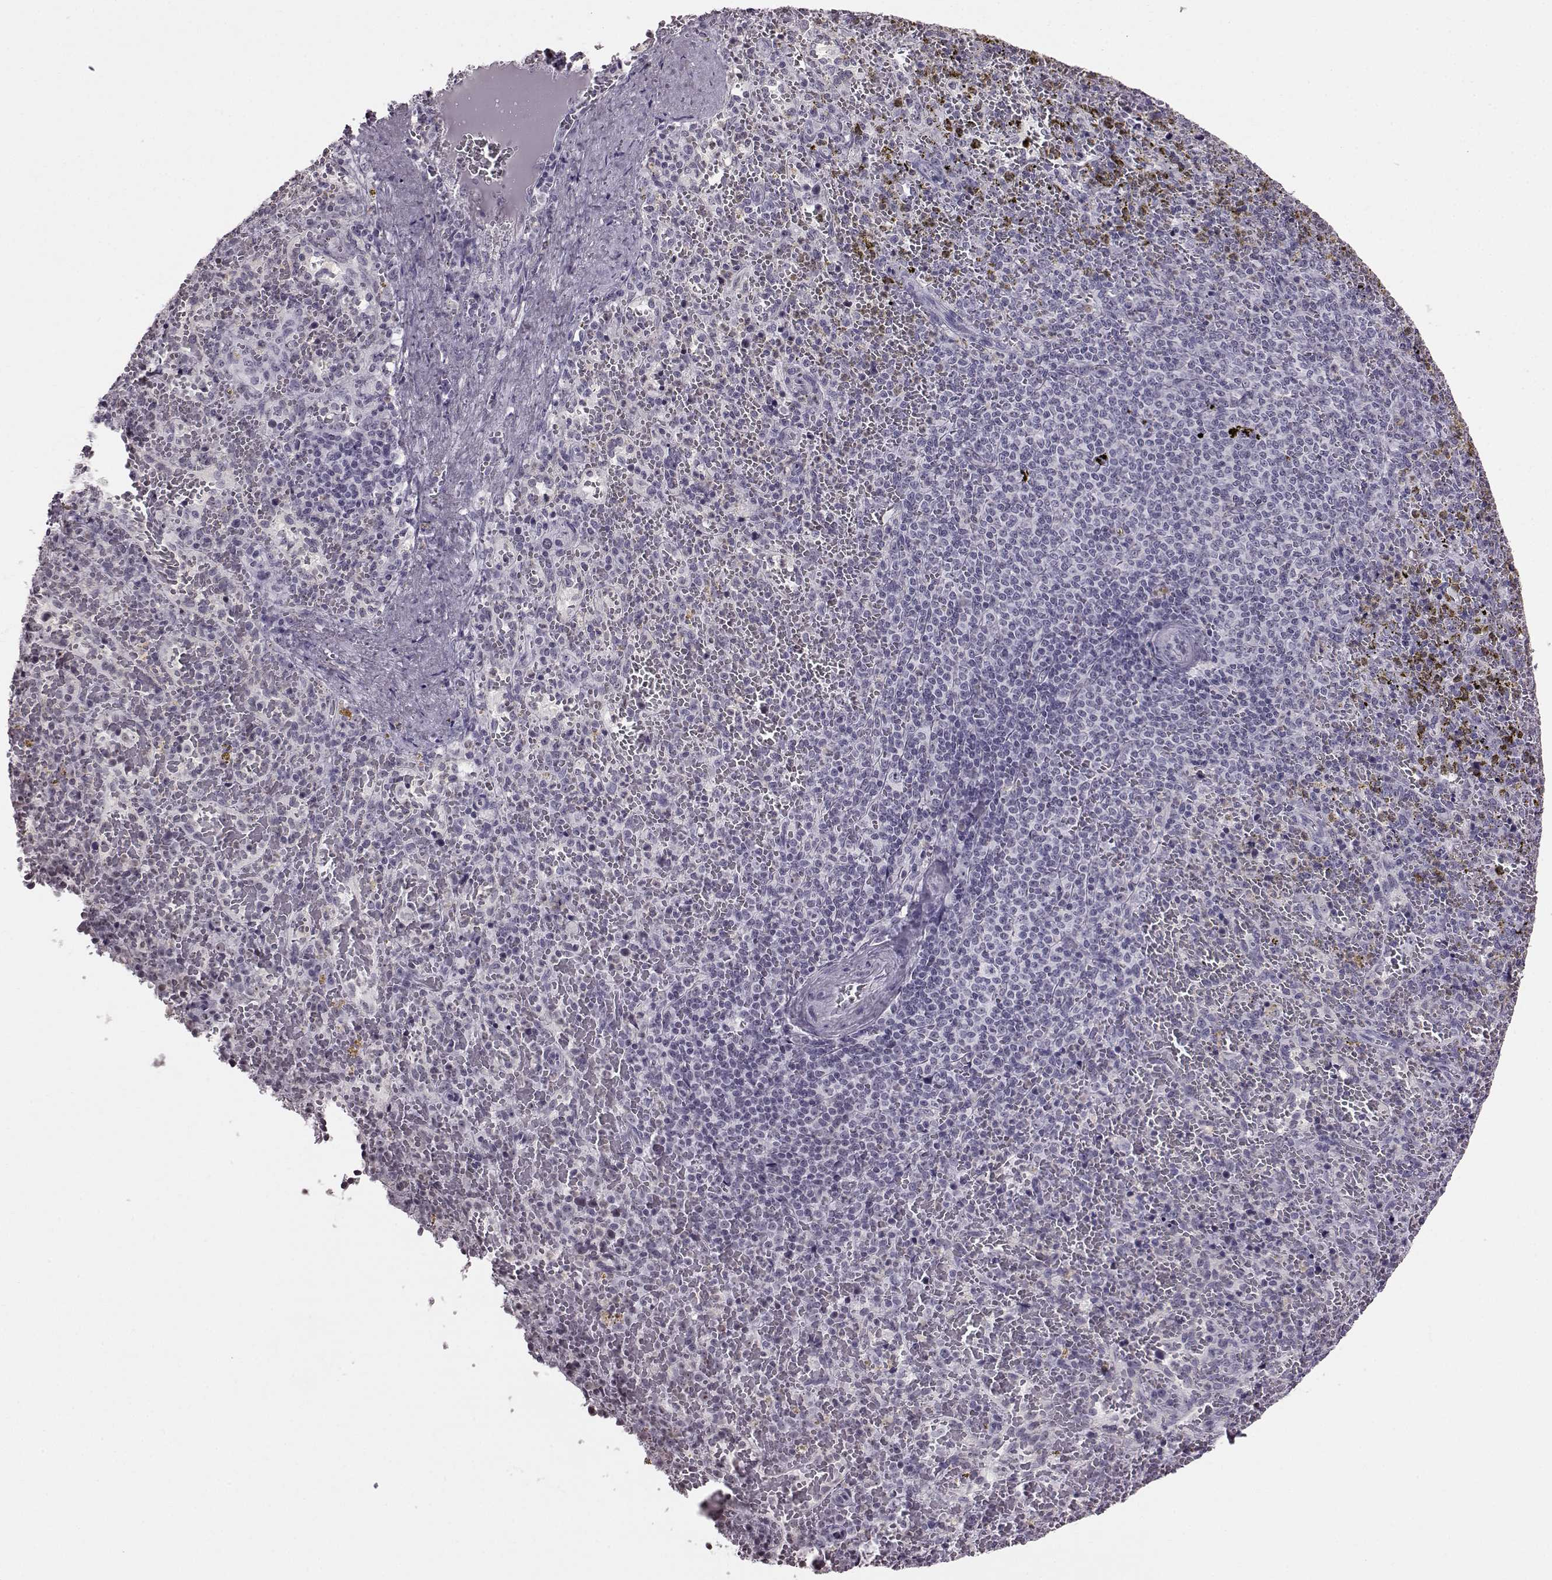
{"staining": {"intensity": "negative", "quantity": "none", "location": "none"}, "tissue": "spleen", "cell_type": "Cells in red pulp", "image_type": "normal", "snomed": [{"axis": "morphology", "description": "Normal tissue, NOS"}, {"axis": "topography", "description": "Spleen"}], "caption": "The immunohistochemistry (IHC) photomicrograph has no significant staining in cells in red pulp of spleen.", "gene": "ADGRG2", "patient": {"sex": "female", "age": 50}}